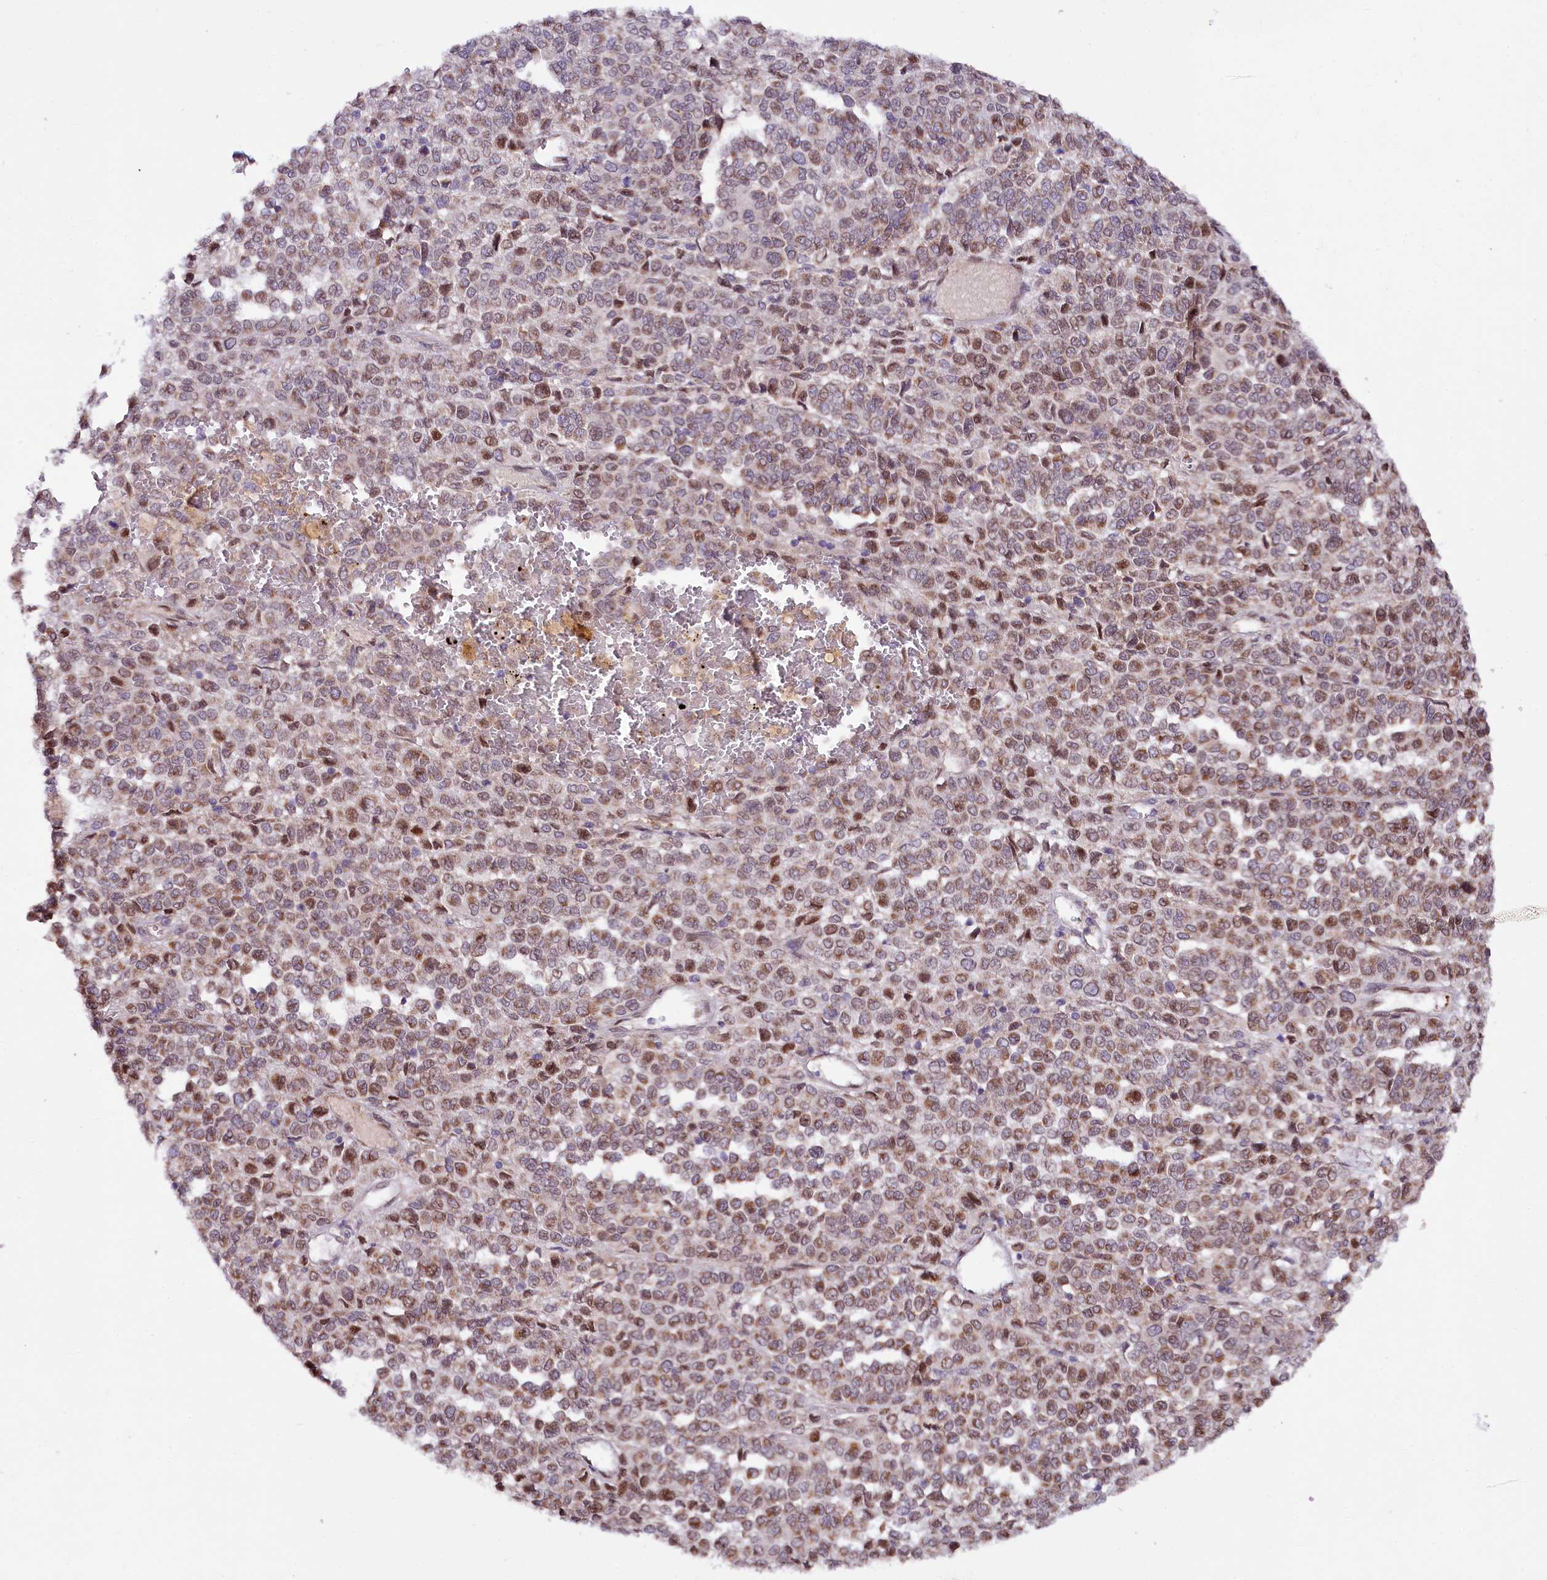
{"staining": {"intensity": "moderate", "quantity": ">75%", "location": "nuclear"}, "tissue": "melanoma", "cell_type": "Tumor cells", "image_type": "cancer", "snomed": [{"axis": "morphology", "description": "Malignant melanoma, Metastatic site"}, {"axis": "topography", "description": "Pancreas"}], "caption": "Approximately >75% of tumor cells in melanoma reveal moderate nuclear protein staining as visualized by brown immunohistochemical staining.", "gene": "ZNF226", "patient": {"sex": "female", "age": 30}}